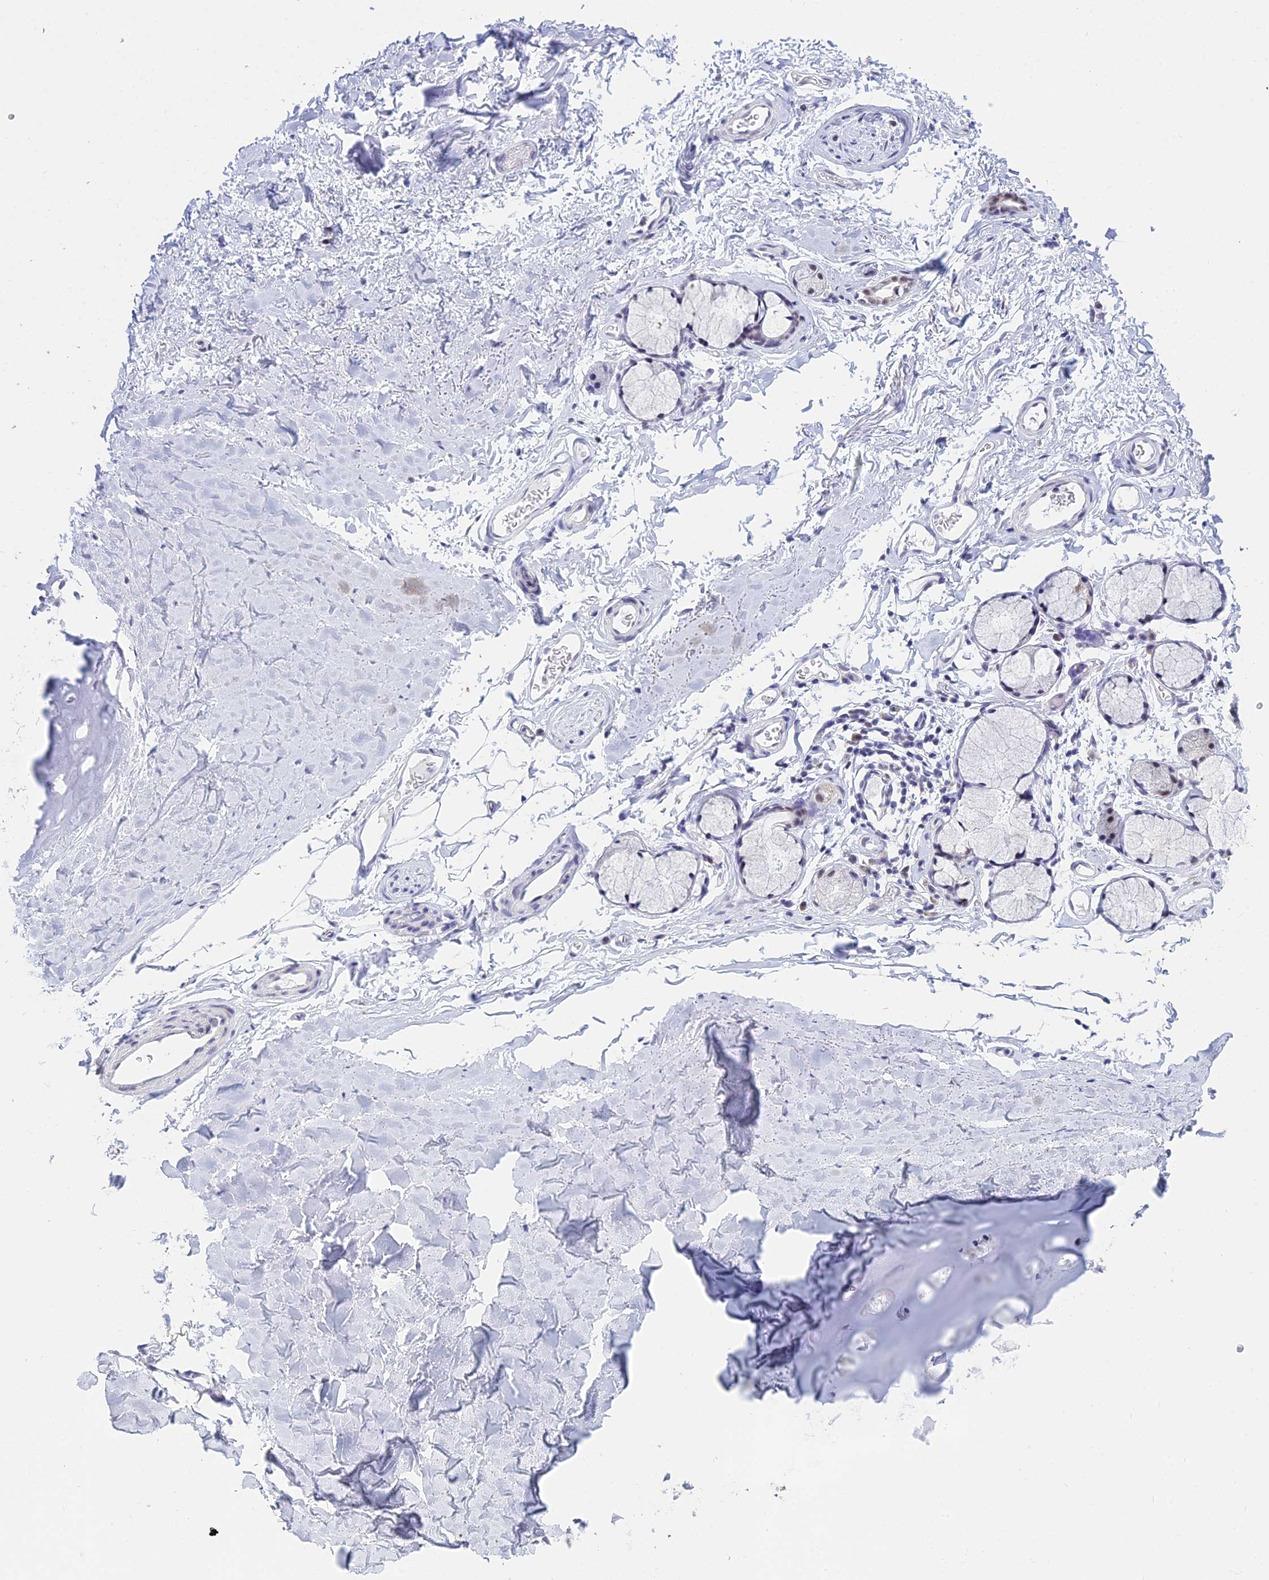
{"staining": {"intensity": "negative", "quantity": "none", "location": "none"}, "tissue": "adipose tissue", "cell_type": "Adipocytes", "image_type": "normal", "snomed": [{"axis": "morphology", "description": "Normal tissue, NOS"}, {"axis": "topography", "description": "Bronchus"}], "caption": "DAB (3,3'-diaminobenzidine) immunohistochemical staining of unremarkable human adipose tissue exhibits no significant positivity in adipocytes.", "gene": "KLF14", "patient": {"sex": "female", "age": 73}}